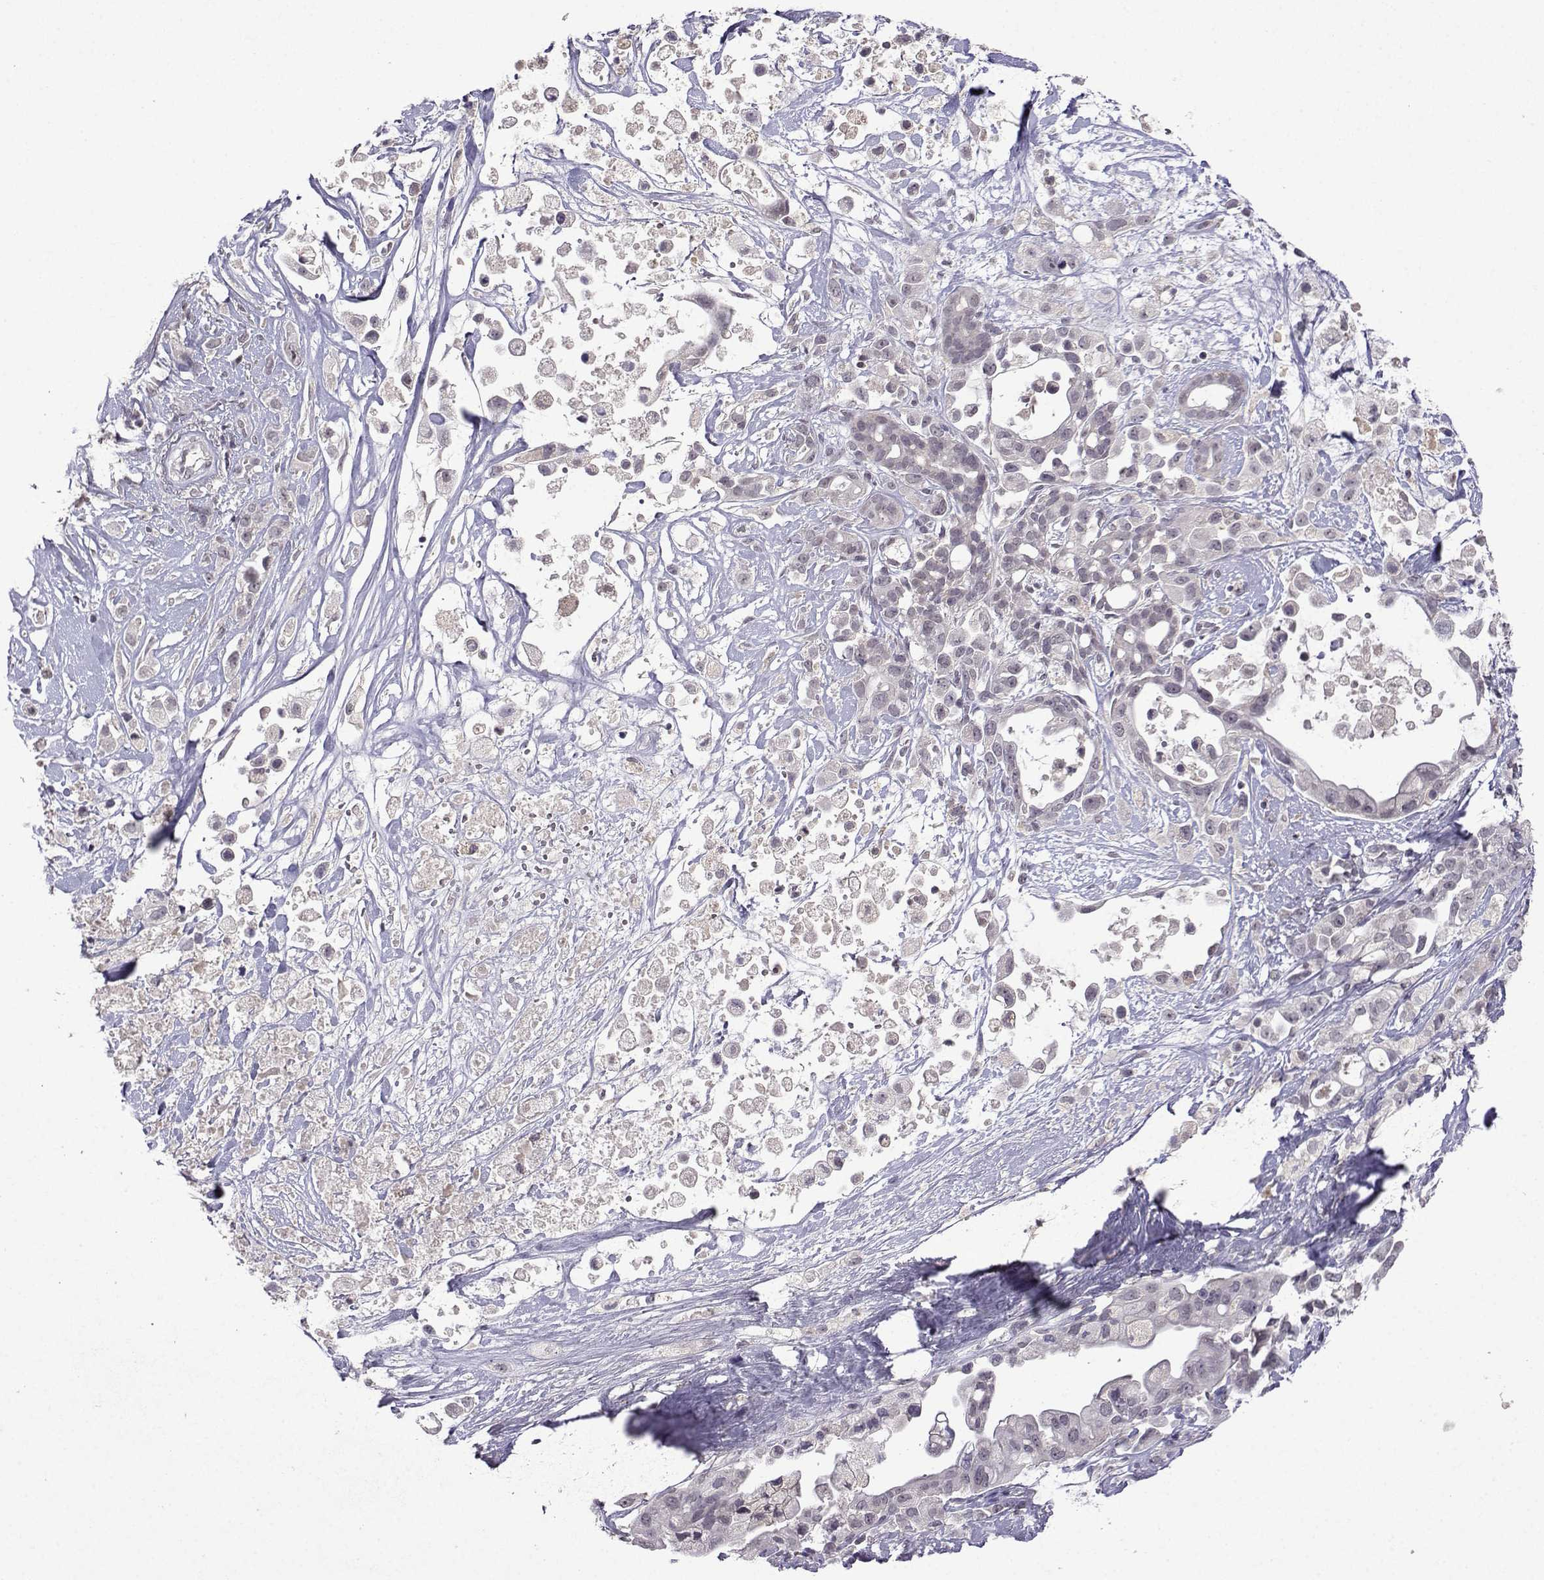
{"staining": {"intensity": "negative", "quantity": "none", "location": "none"}, "tissue": "pancreatic cancer", "cell_type": "Tumor cells", "image_type": "cancer", "snomed": [{"axis": "morphology", "description": "Adenocarcinoma, NOS"}, {"axis": "topography", "description": "Pancreas"}], "caption": "There is no significant staining in tumor cells of pancreatic cancer. Brightfield microscopy of immunohistochemistry (IHC) stained with DAB (3,3'-diaminobenzidine) (brown) and hematoxylin (blue), captured at high magnification.", "gene": "CCL28", "patient": {"sex": "male", "age": 44}}